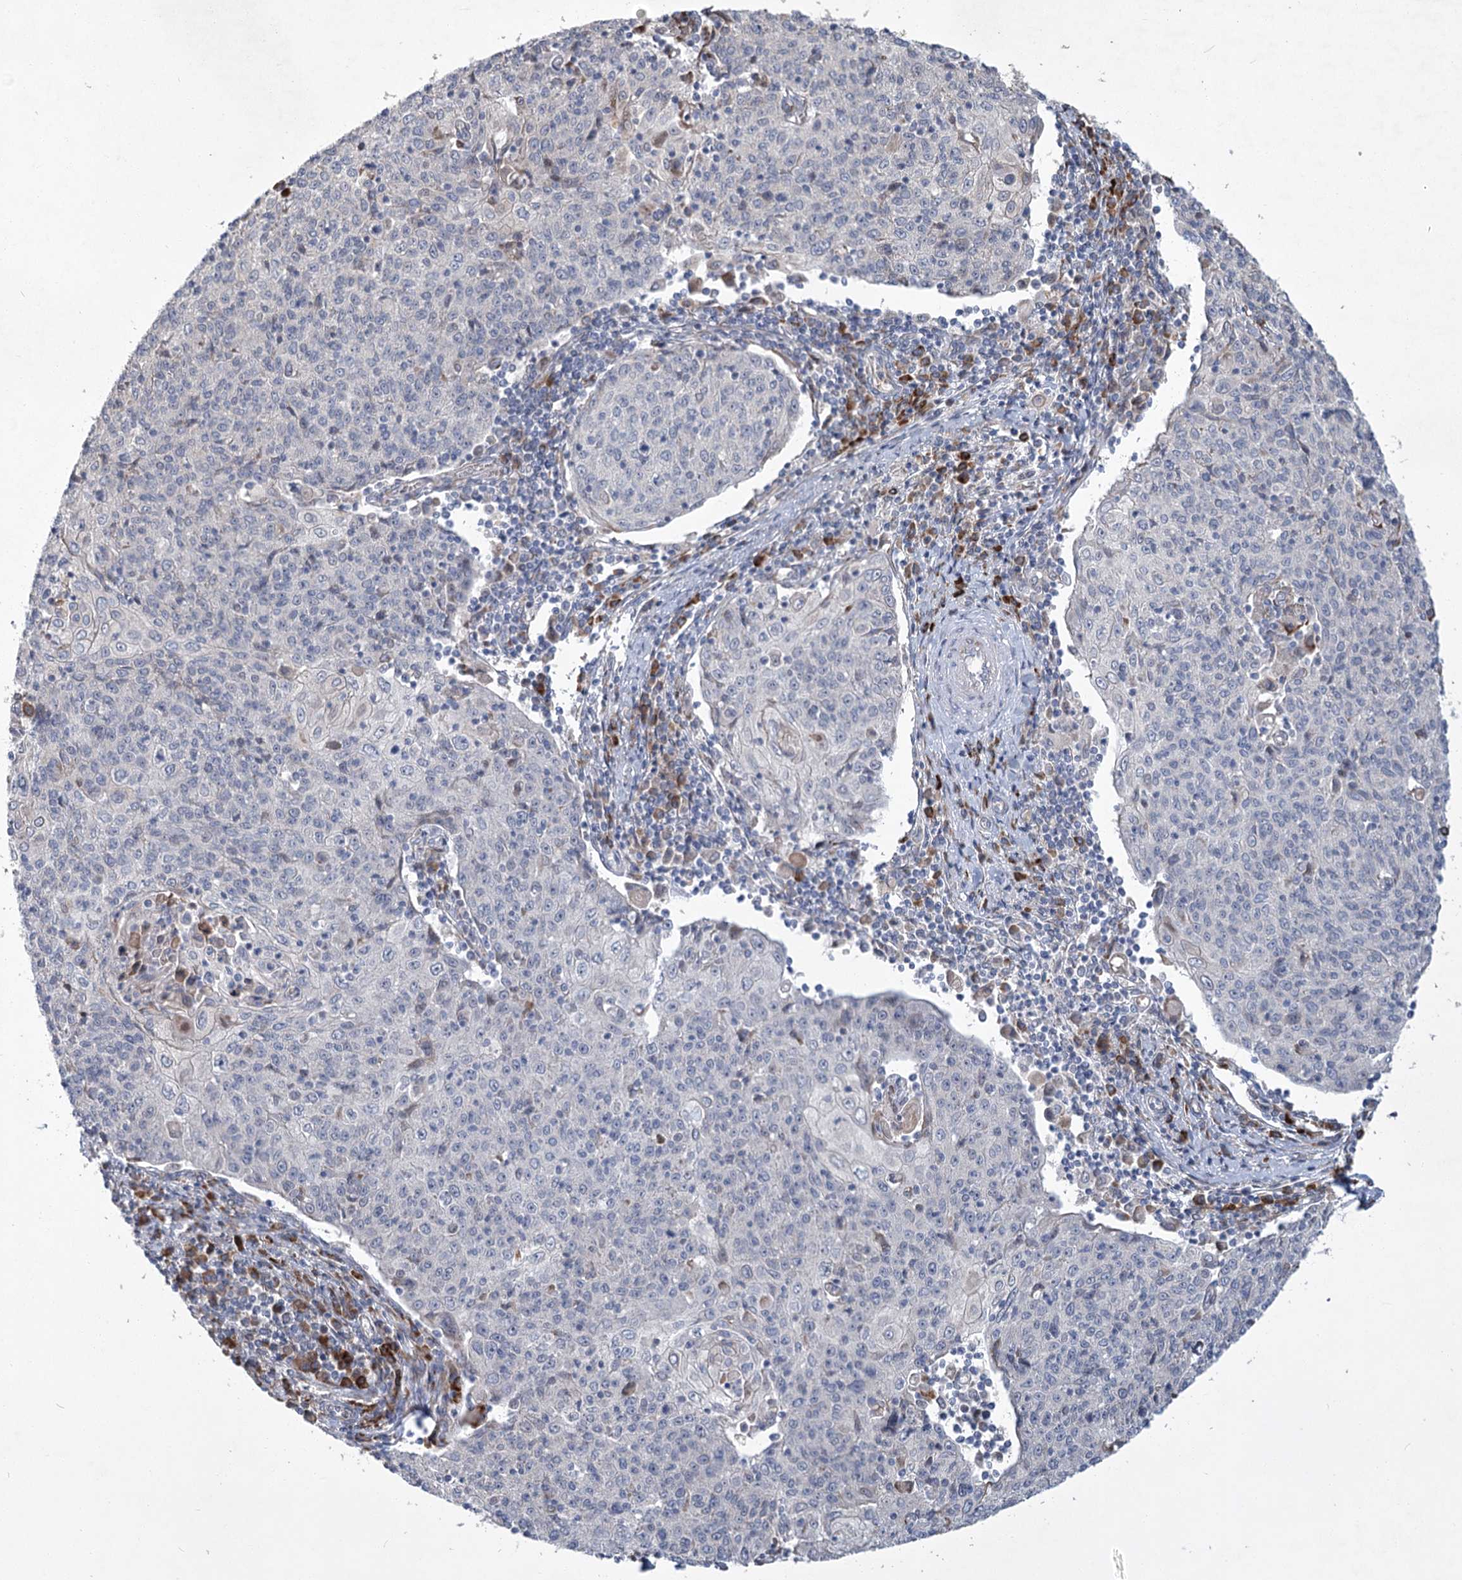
{"staining": {"intensity": "negative", "quantity": "none", "location": "none"}, "tissue": "cervical cancer", "cell_type": "Tumor cells", "image_type": "cancer", "snomed": [{"axis": "morphology", "description": "Squamous cell carcinoma, NOS"}, {"axis": "topography", "description": "Cervix"}], "caption": "A high-resolution micrograph shows IHC staining of cervical squamous cell carcinoma, which reveals no significant expression in tumor cells.", "gene": "GCNT4", "patient": {"sex": "female", "age": 48}}